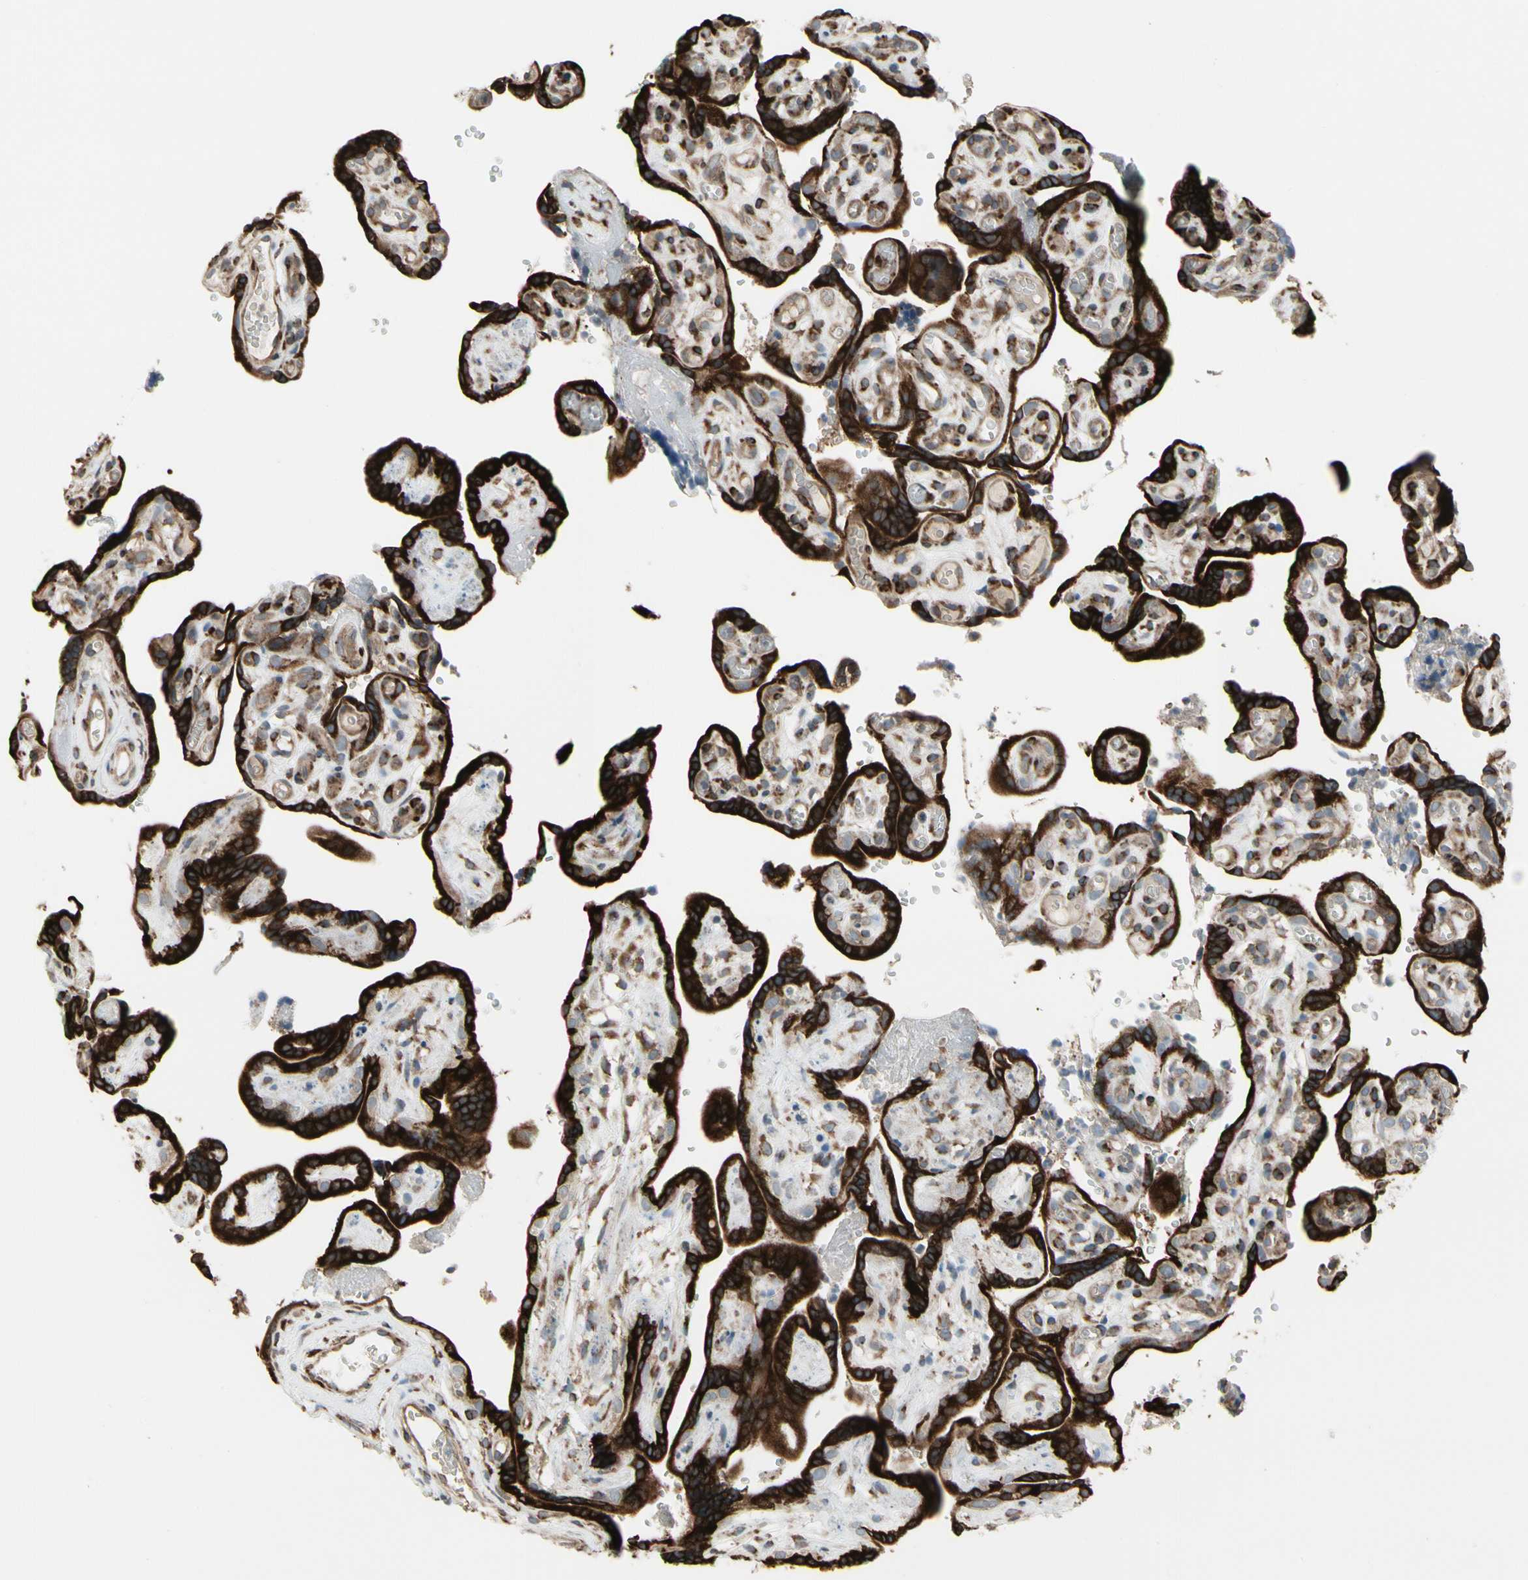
{"staining": {"intensity": "moderate", "quantity": ">75%", "location": "cytoplasmic/membranous"}, "tissue": "placenta", "cell_type": "Decidual cells", "image_type": "normal", "snomed": [{"axis": "morphology", "description": "Normal tissue, NOS"}, {"axis": "topography", "description": "Placenta"}], "caption": "Placenta was stained to show a protein in brown. There is medium levels of moderate cytoplasmic/membranous positivity in about >75% of decidual cells. Using DAB (3,3'-diaminobenzidine) (brown) and hematoxylin (blue) stains, captured at high magnification using brightfield microscopy.", "gene": "FNDC3A", "patient": {"sex": "female", "age": 30}}